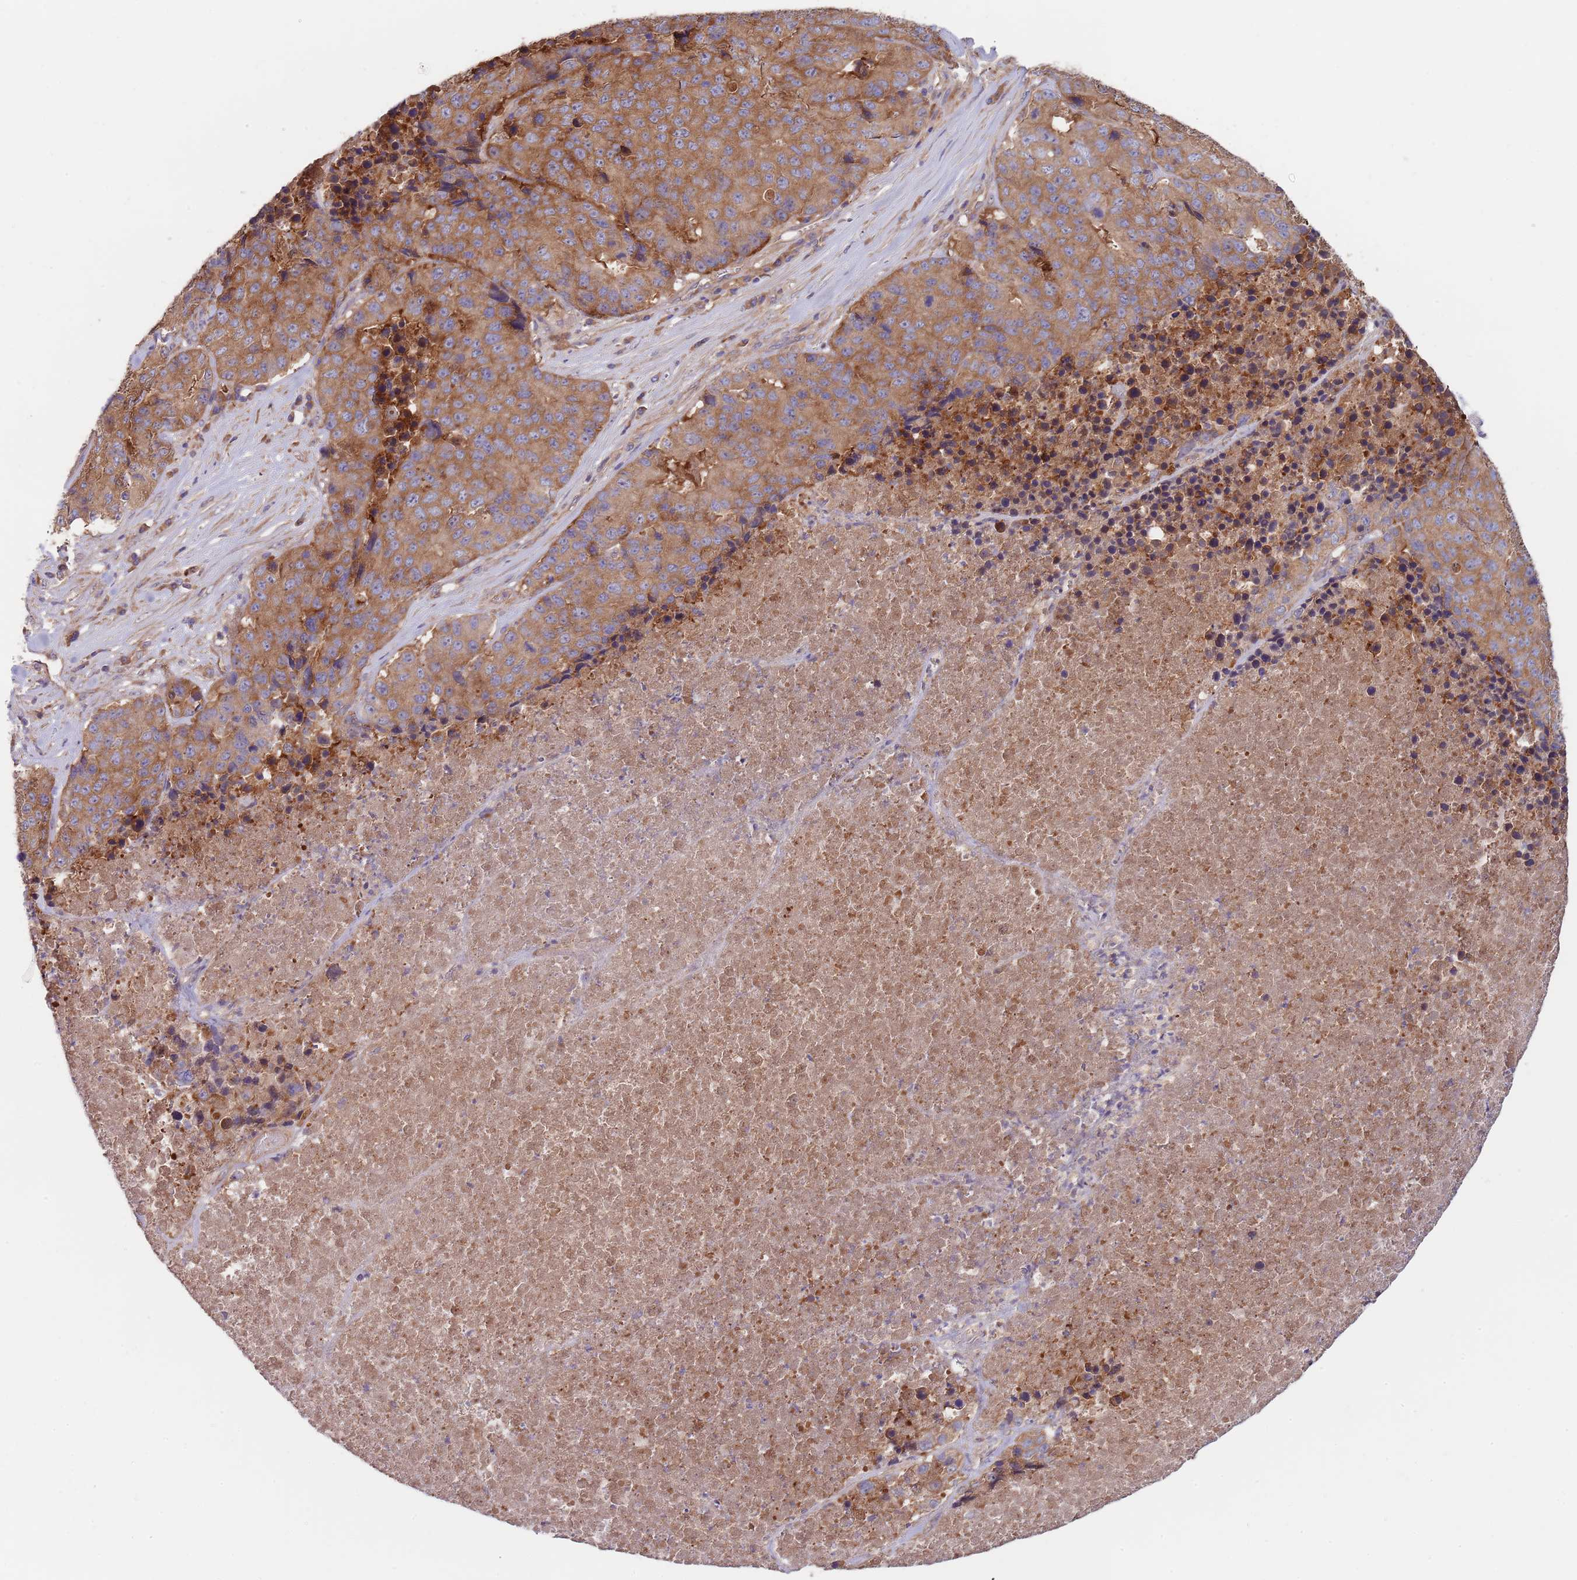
{"staining": {"intensity": "moderate", "quantity": ">75%", "location": "cytoplasmic/membranous"}, "tissue": "stomach cancer", "cell_type": "Tumor cells", "image_type": "cancer", "snomed": [{"axis": "morphology", "description": "Adenocarcinoma, NOS"}, {"axis": "topography", "description": "Stomach"}], "caption": "This micrograph exhibits IHC staining of adenocarcinoma (stomach), with medium moderate cytoplasmic/membranous staining in about >75% of tumor cells.", "gene": "EIF3F", "patient": {"sex": "male", "age": 71}}